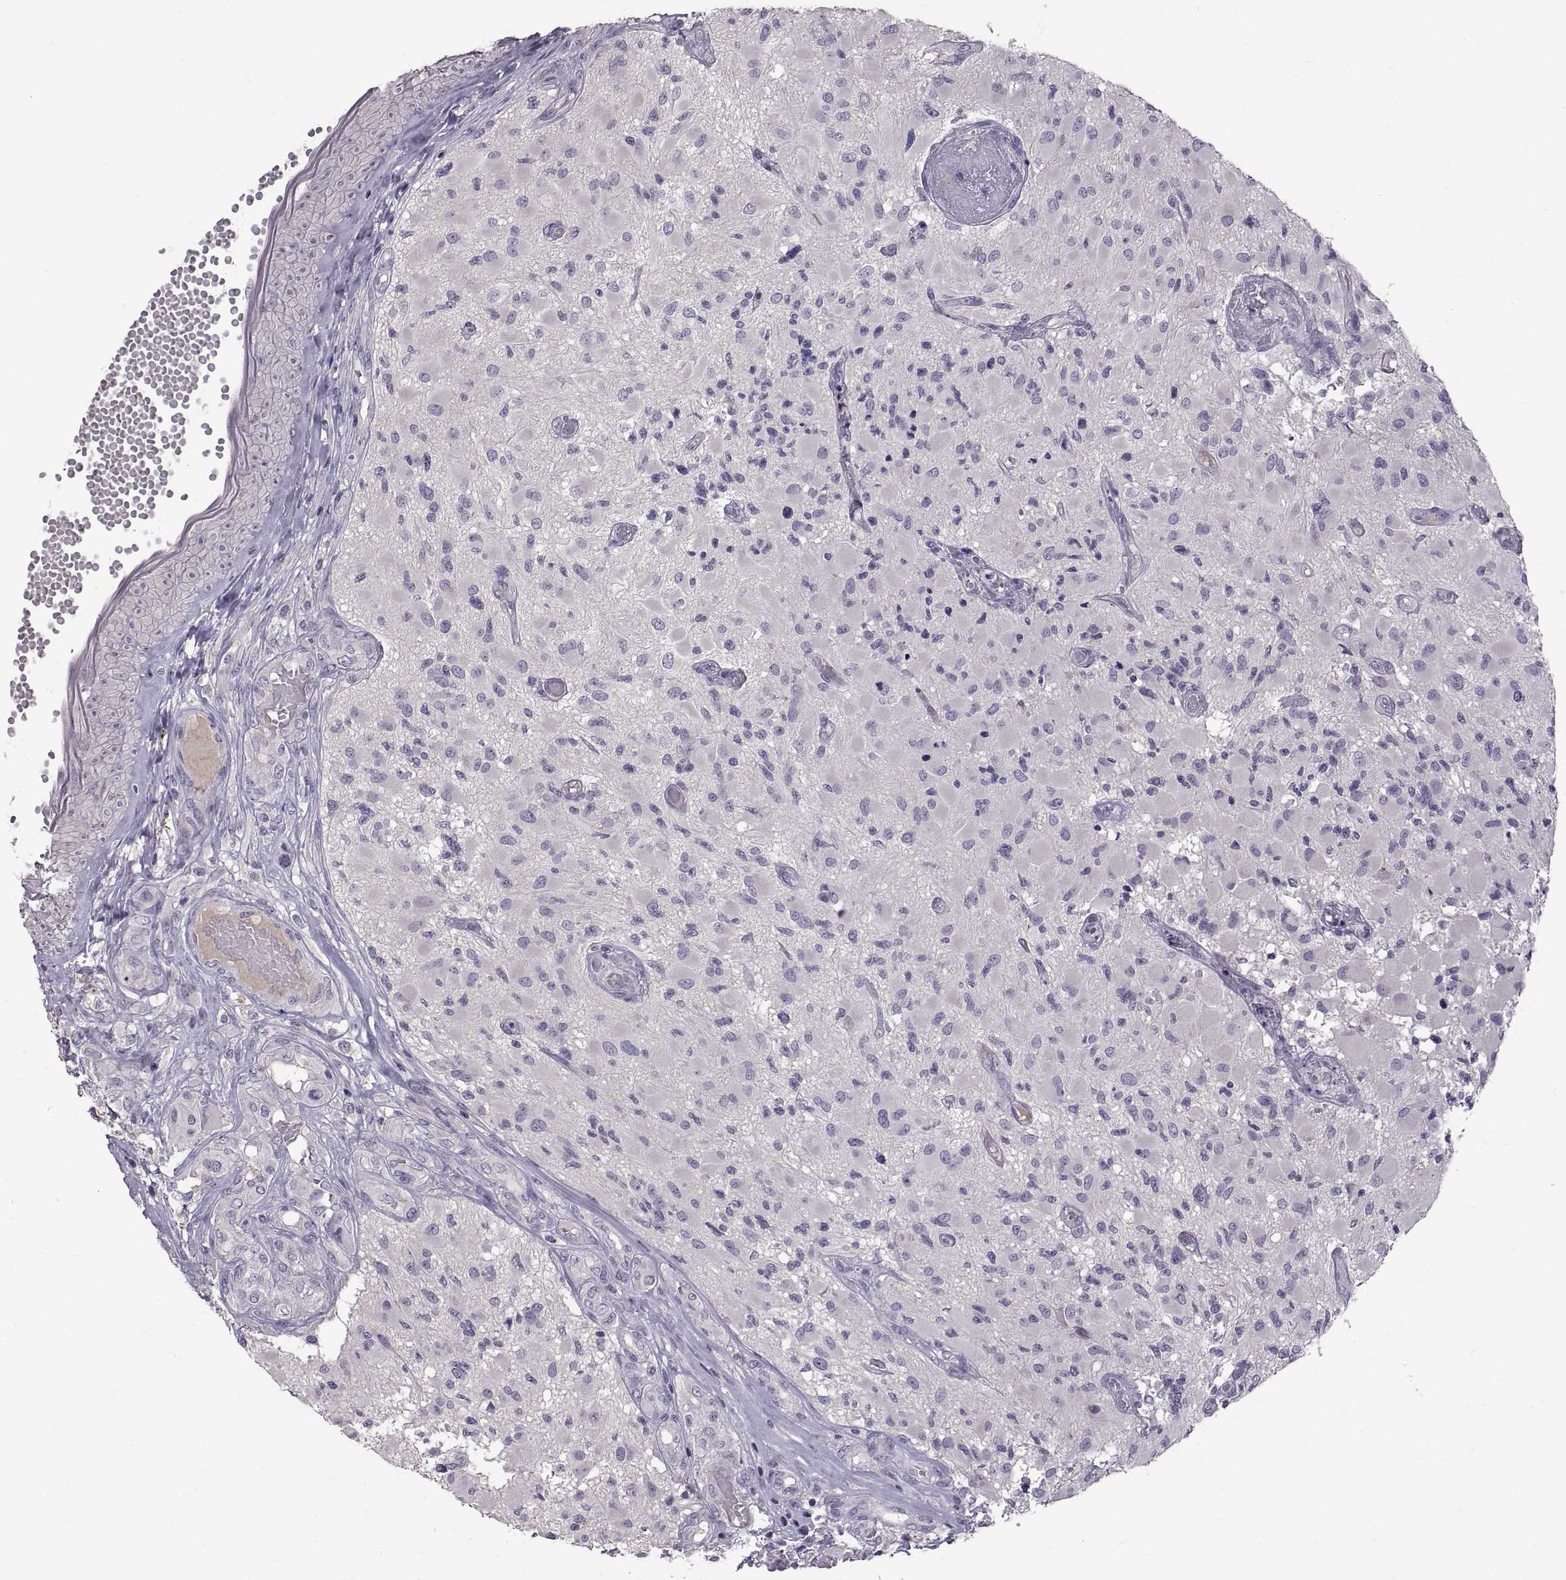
{"staining": {"intensity": "negative", "quantity": "none", "location": "none"}, "tissue": "glioma", "cell_type": "Tumor cells", "image_type": "cancer", "snomed": [{"axis": "morphology", "description": "Glioma, malignant, High grade"}, {"axis": "topography", "description": "Brain"}], "caption": "Tumor cells show no significant protein staining in glioma. The staining was performed using DAB to visualize the protein expression in brown, while the nuclei were stained in blue with hematoxylin (Magnification: 20x).", "gene": "WFDC8", "patient": {"sex": "female", "age": 63}}